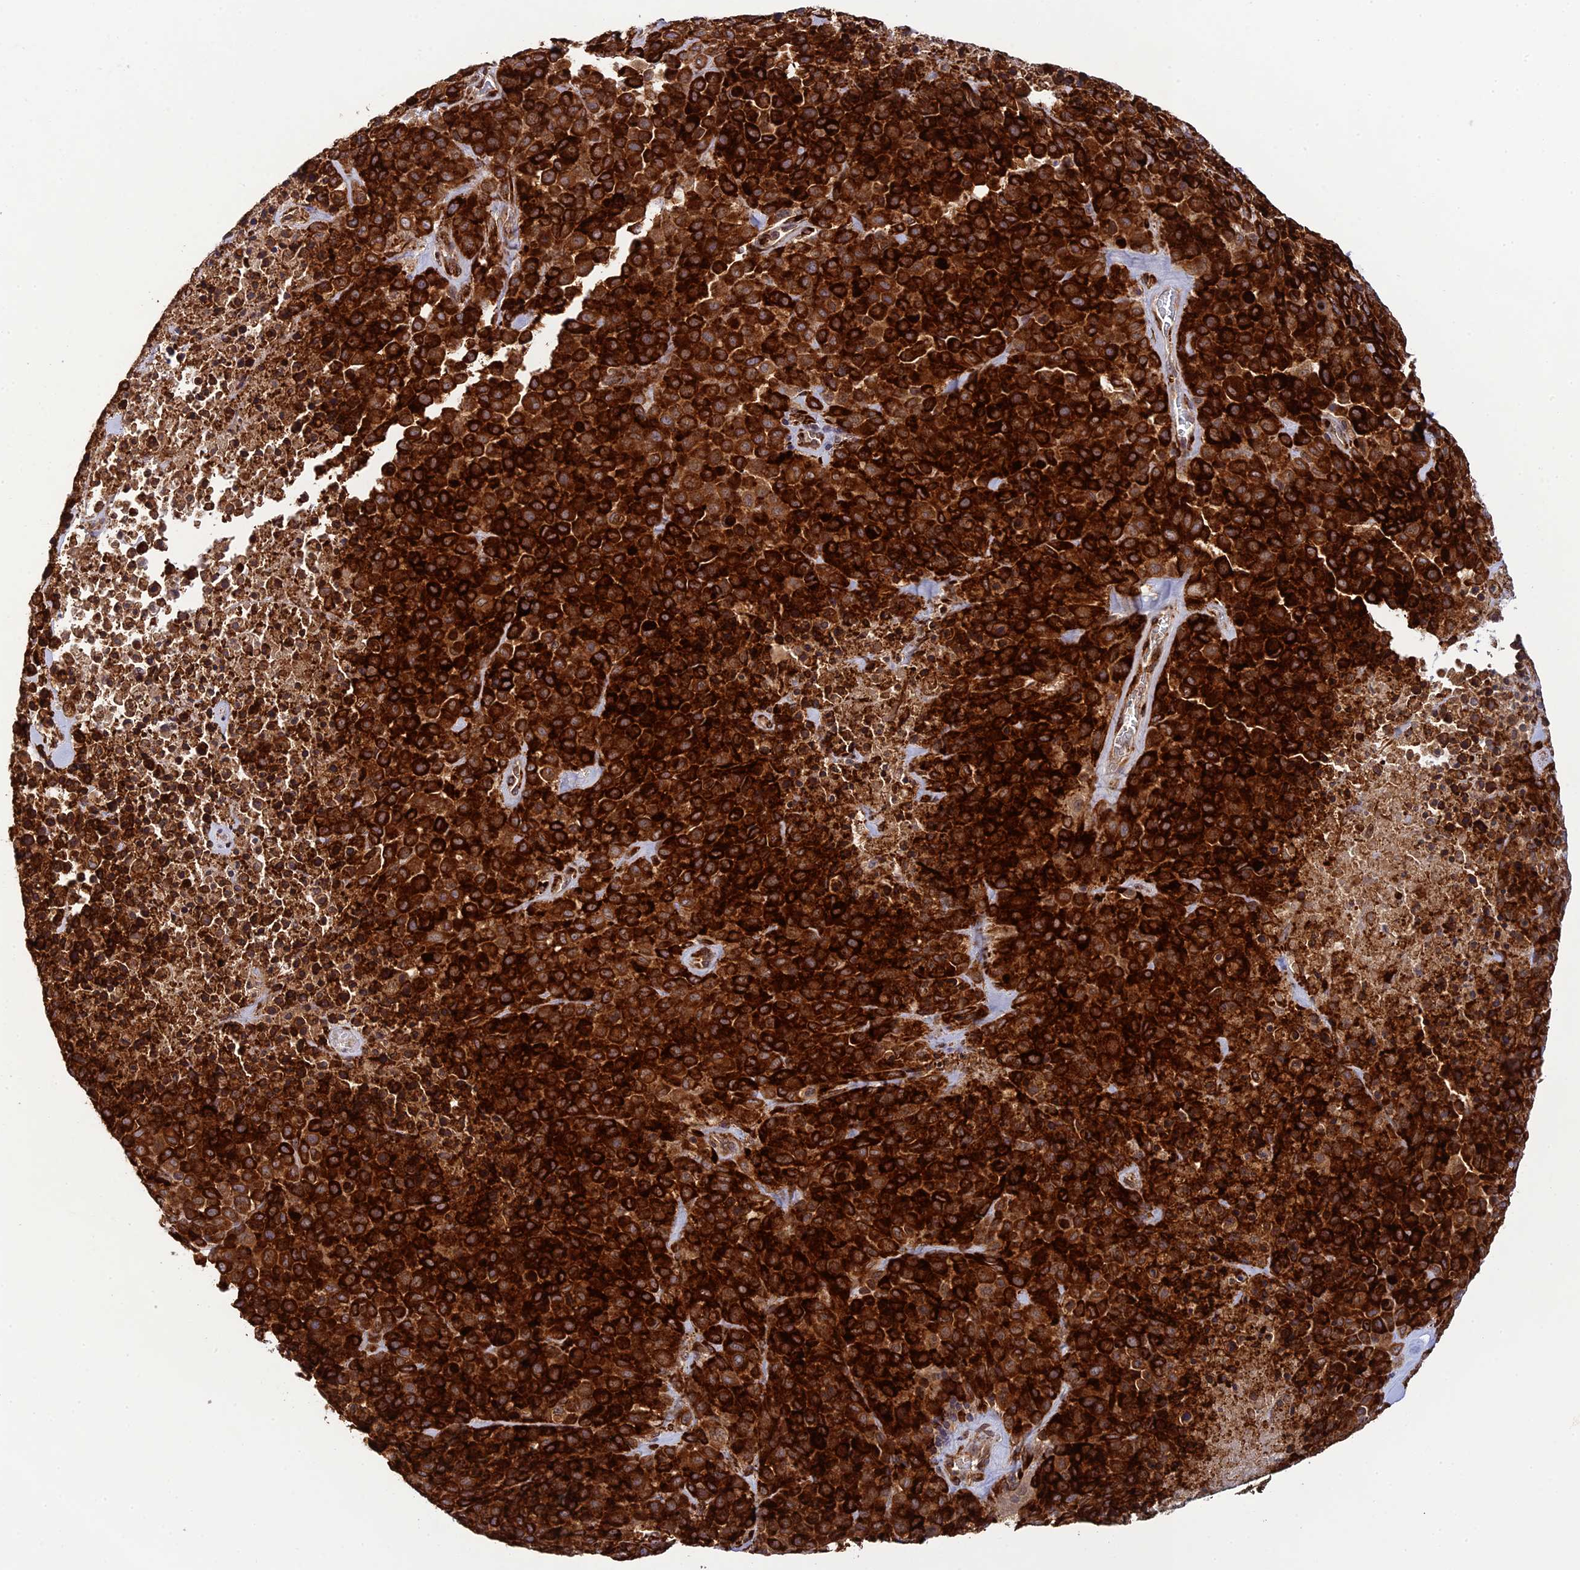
{"staining": {"intensity": "strong", "quantity": ">75%", "location": "cytoplasmic/membranous"}, "tissue": "melanoma", "cell_type": "Tumor cells", "image_type": "cancer", "snomed": [{"axis": "morphology", "description": "Malignant melanoma, Metastatic site"}, {"axis": "topography", "description": "Skin"}], "caption": "A brown stain highlights strong cytoplasmic/membranous staining of a protein in human melanoma tumor cells.", "gene": "P3H3", "patient": {"sex": "female", "age": 81}}